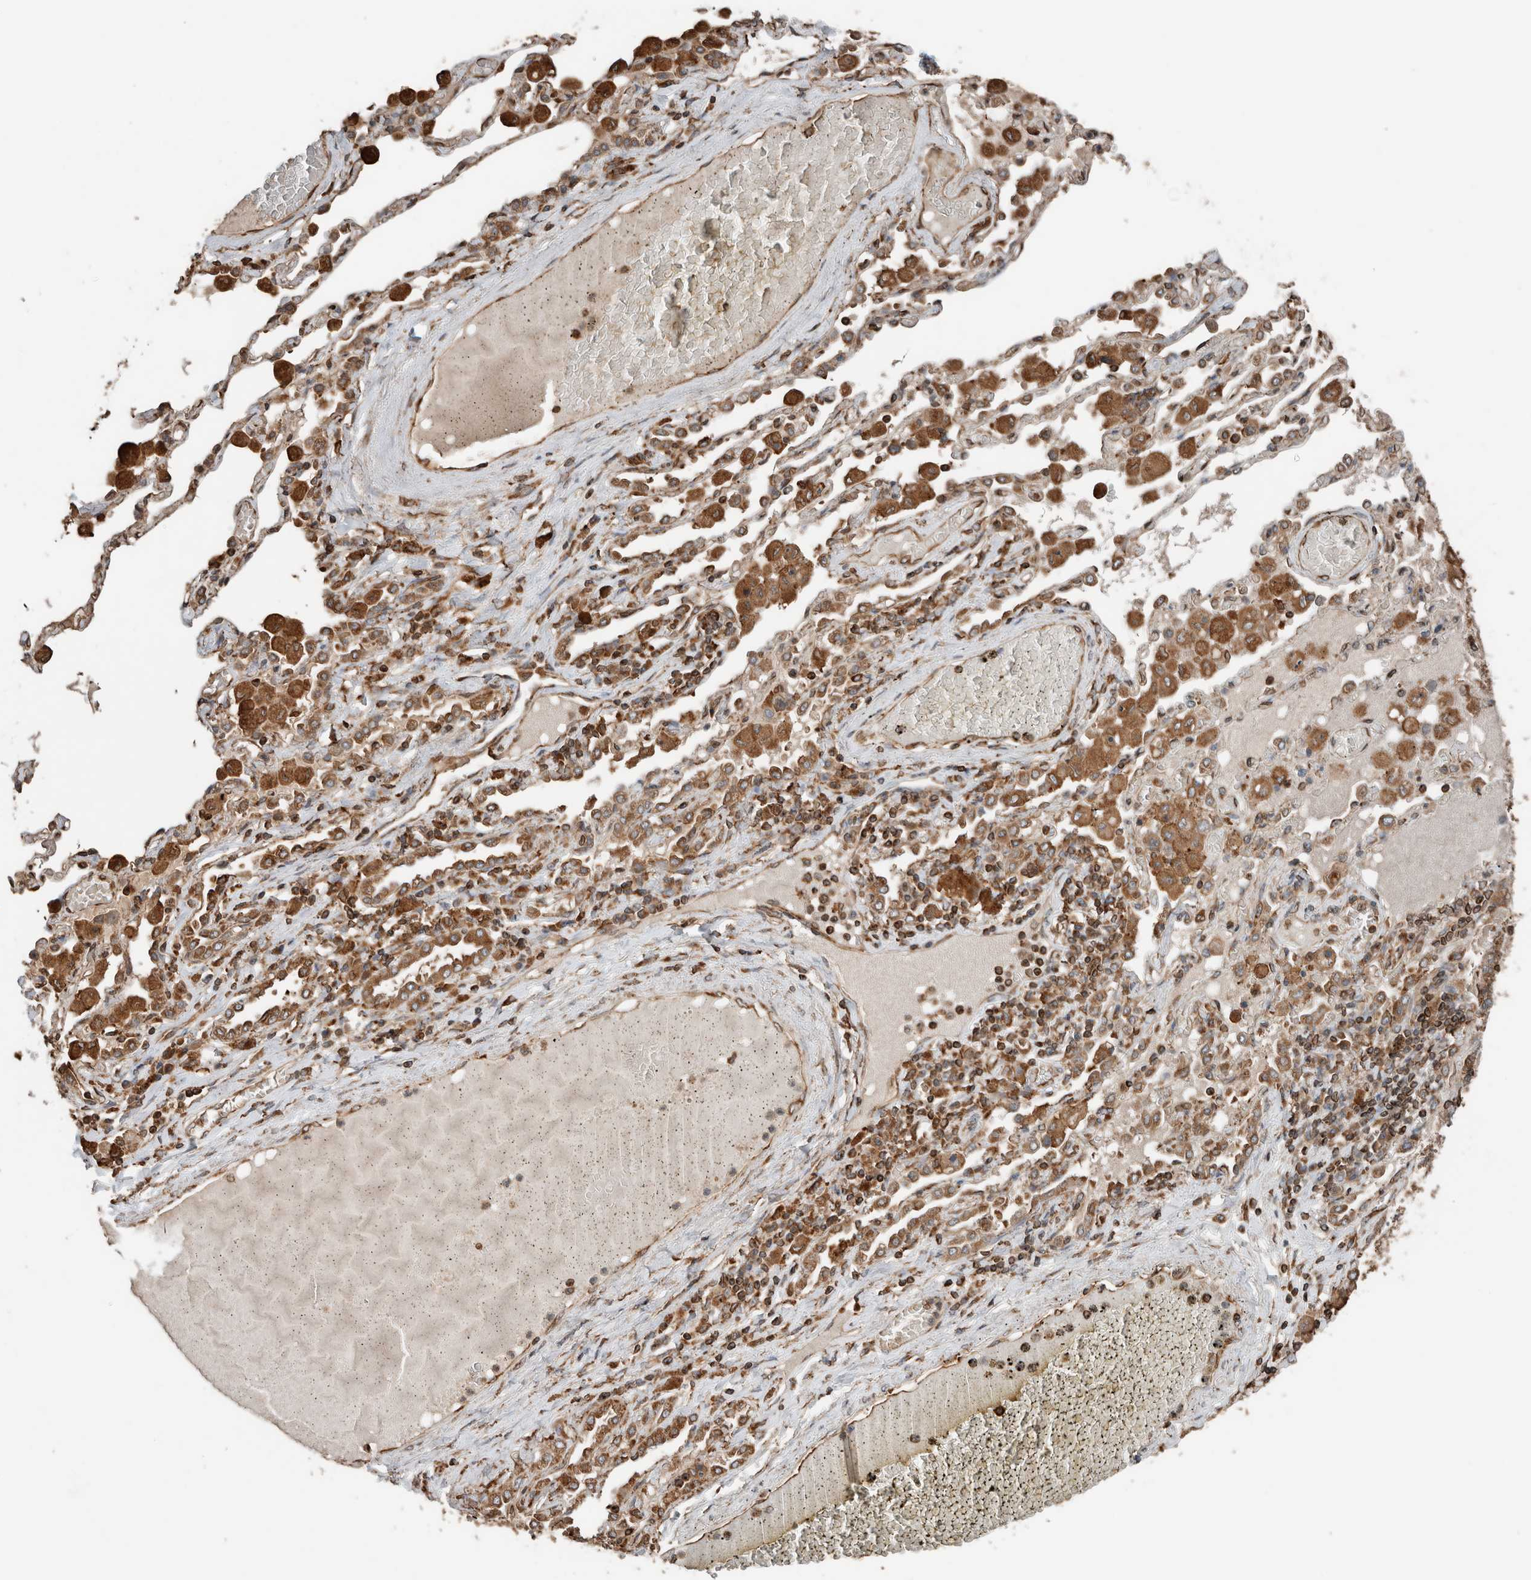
{"staining": {"intensity": "moderate", "quantity": "25%-75%", "location": "cytoplasmic/membranous"}, "tissue": "lung cancer", "cell_type": "Tumor cells", "image_type": "cancer", "snomed": [{"axis": "morphology", "description": "Adenocarcinoma, NOS"}, {"axis": "topography", "description": "Lung"}], "caption": "Lung cancer stained with IHC reveals moderate cytoplasmic/membranous positivity in approximately 25%-75% of tumor cells.", "gene": "ERAP2", "patient": {"sex": "male", "age": 49}}